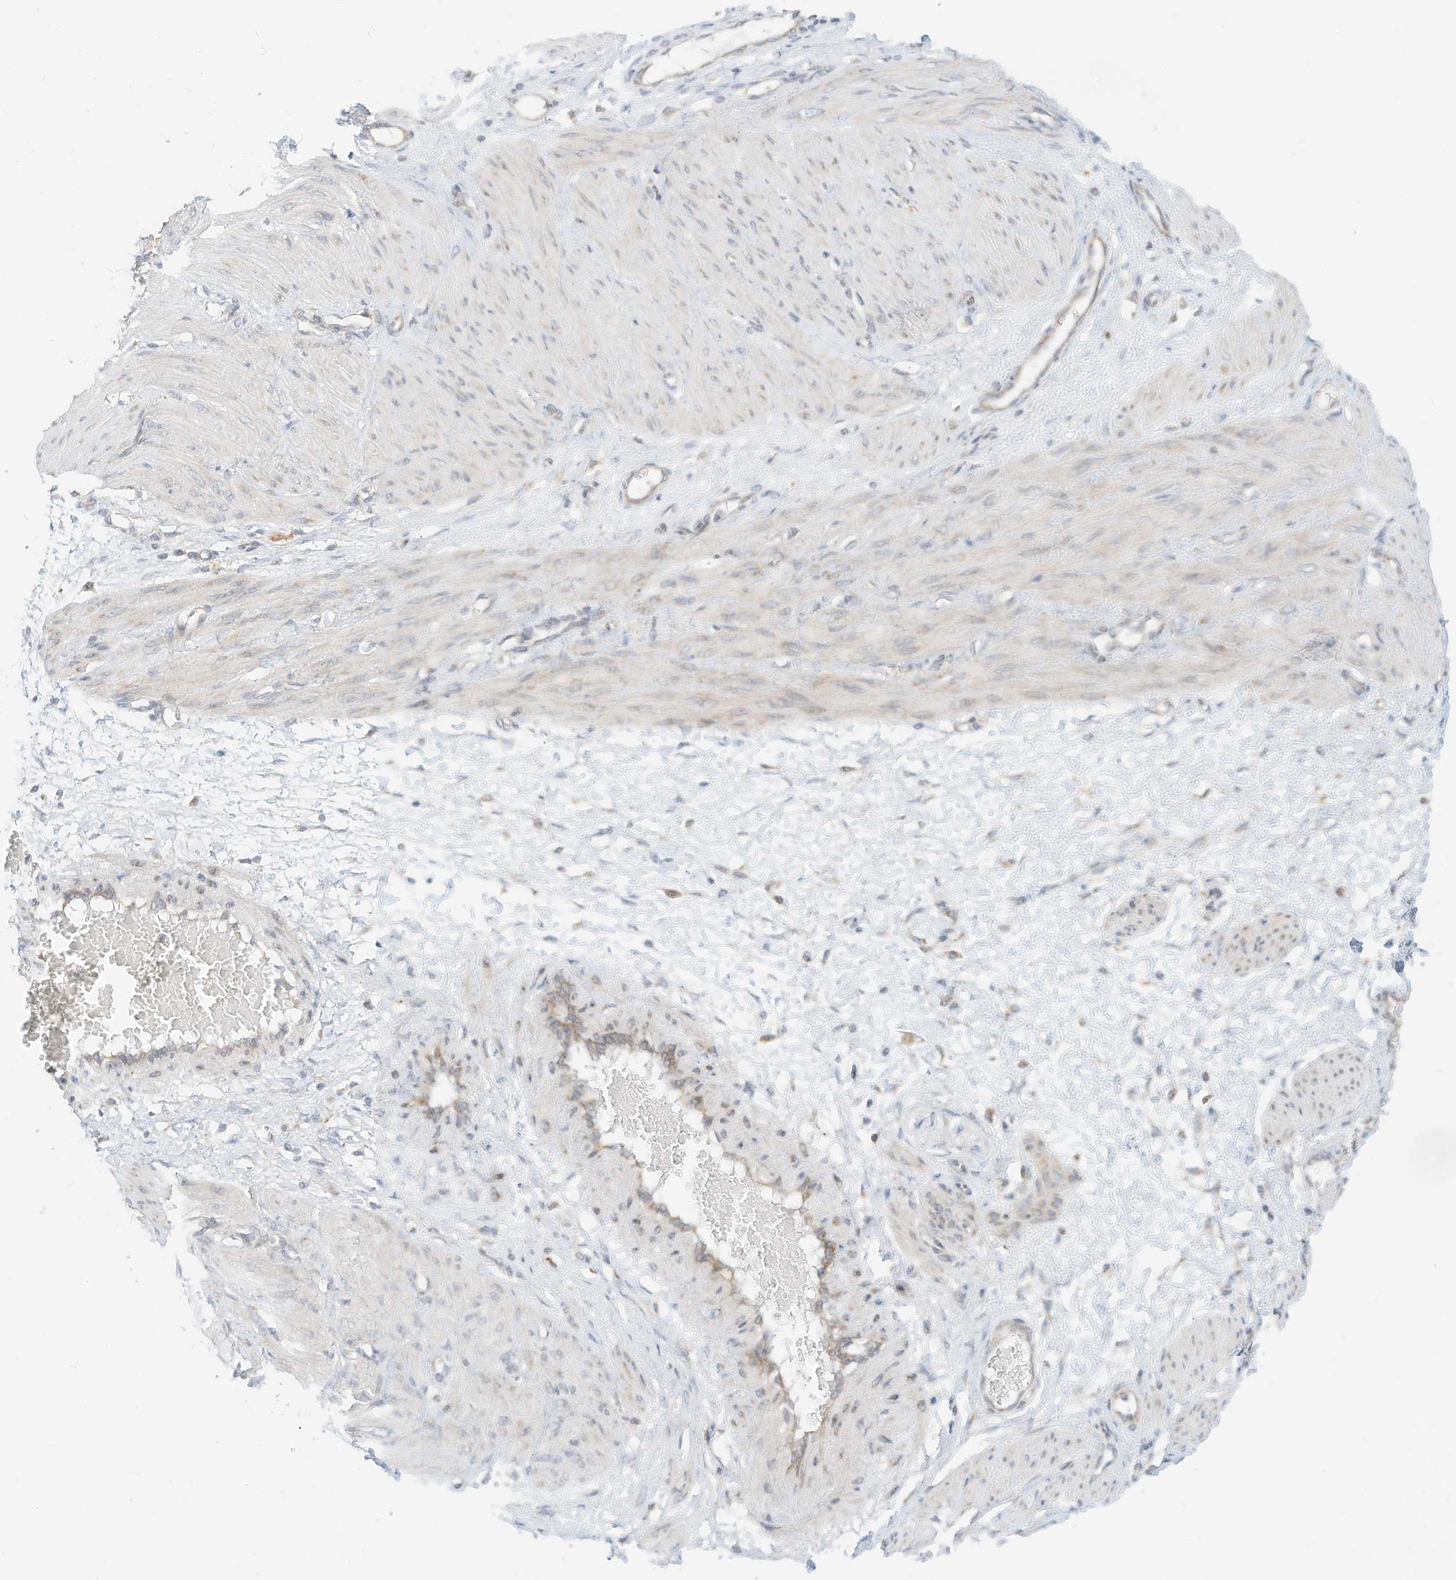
{"staining": {"intensity": "negative", "quantity": "none", "location": "none"}, "tissue": "smooth muscle", "cell_type": "Smooth muscle cells", "image_type": "normal", "snomed": [{"axis": "morphology", "description": "Normal tissue, NOS"}, {"axis": "topography", "description": "Endometrium"}], "caption": "High power microscopy micrograph of an IHC micrograph of normal smooth muscle, revealing no significant positivity in smooth muscle cells.", "gene": "STT3A", "patient": {"sex": "female", "age": 33}}